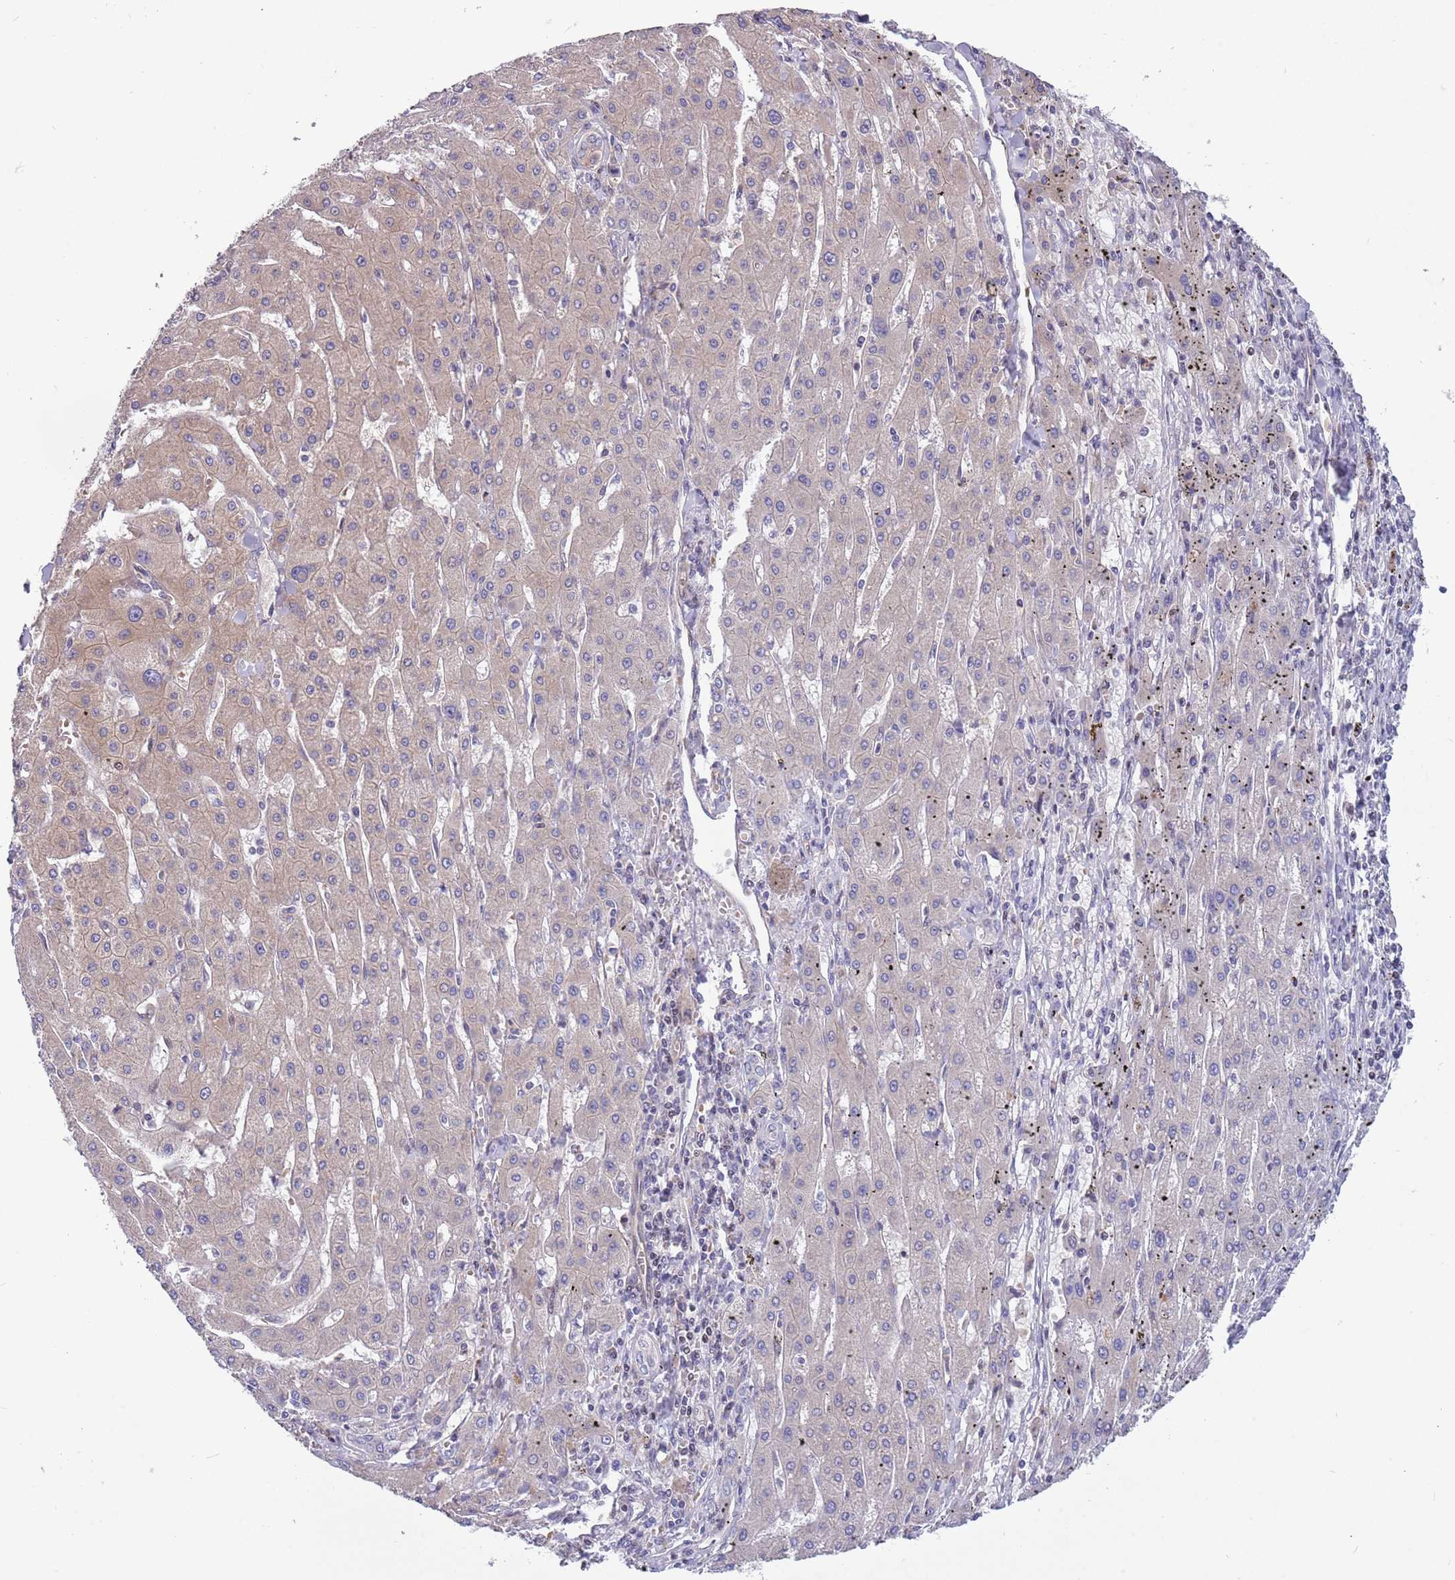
{"staining": {"intensity": "weak", "quantity": "<25%", "location": "cytoplasmic/membranous"}, "tissue": "liver cancer", "cell_type": "Tumor cells", "image_type": "cancer", "snomed": [{"axis": "morphology", "description": "Carcinoma, Hepatocellular, NOS"}, {"axis": "topography", "description": "Liver"}], "caption": "Tumor cells are negative for protein expression in human hepatocellular carcinoma (liver). (DAB immunohistochemistry with hematoxylin counter stain).", "gene": "ITGB6", "patient": {"sex": "male", "age": 72}}